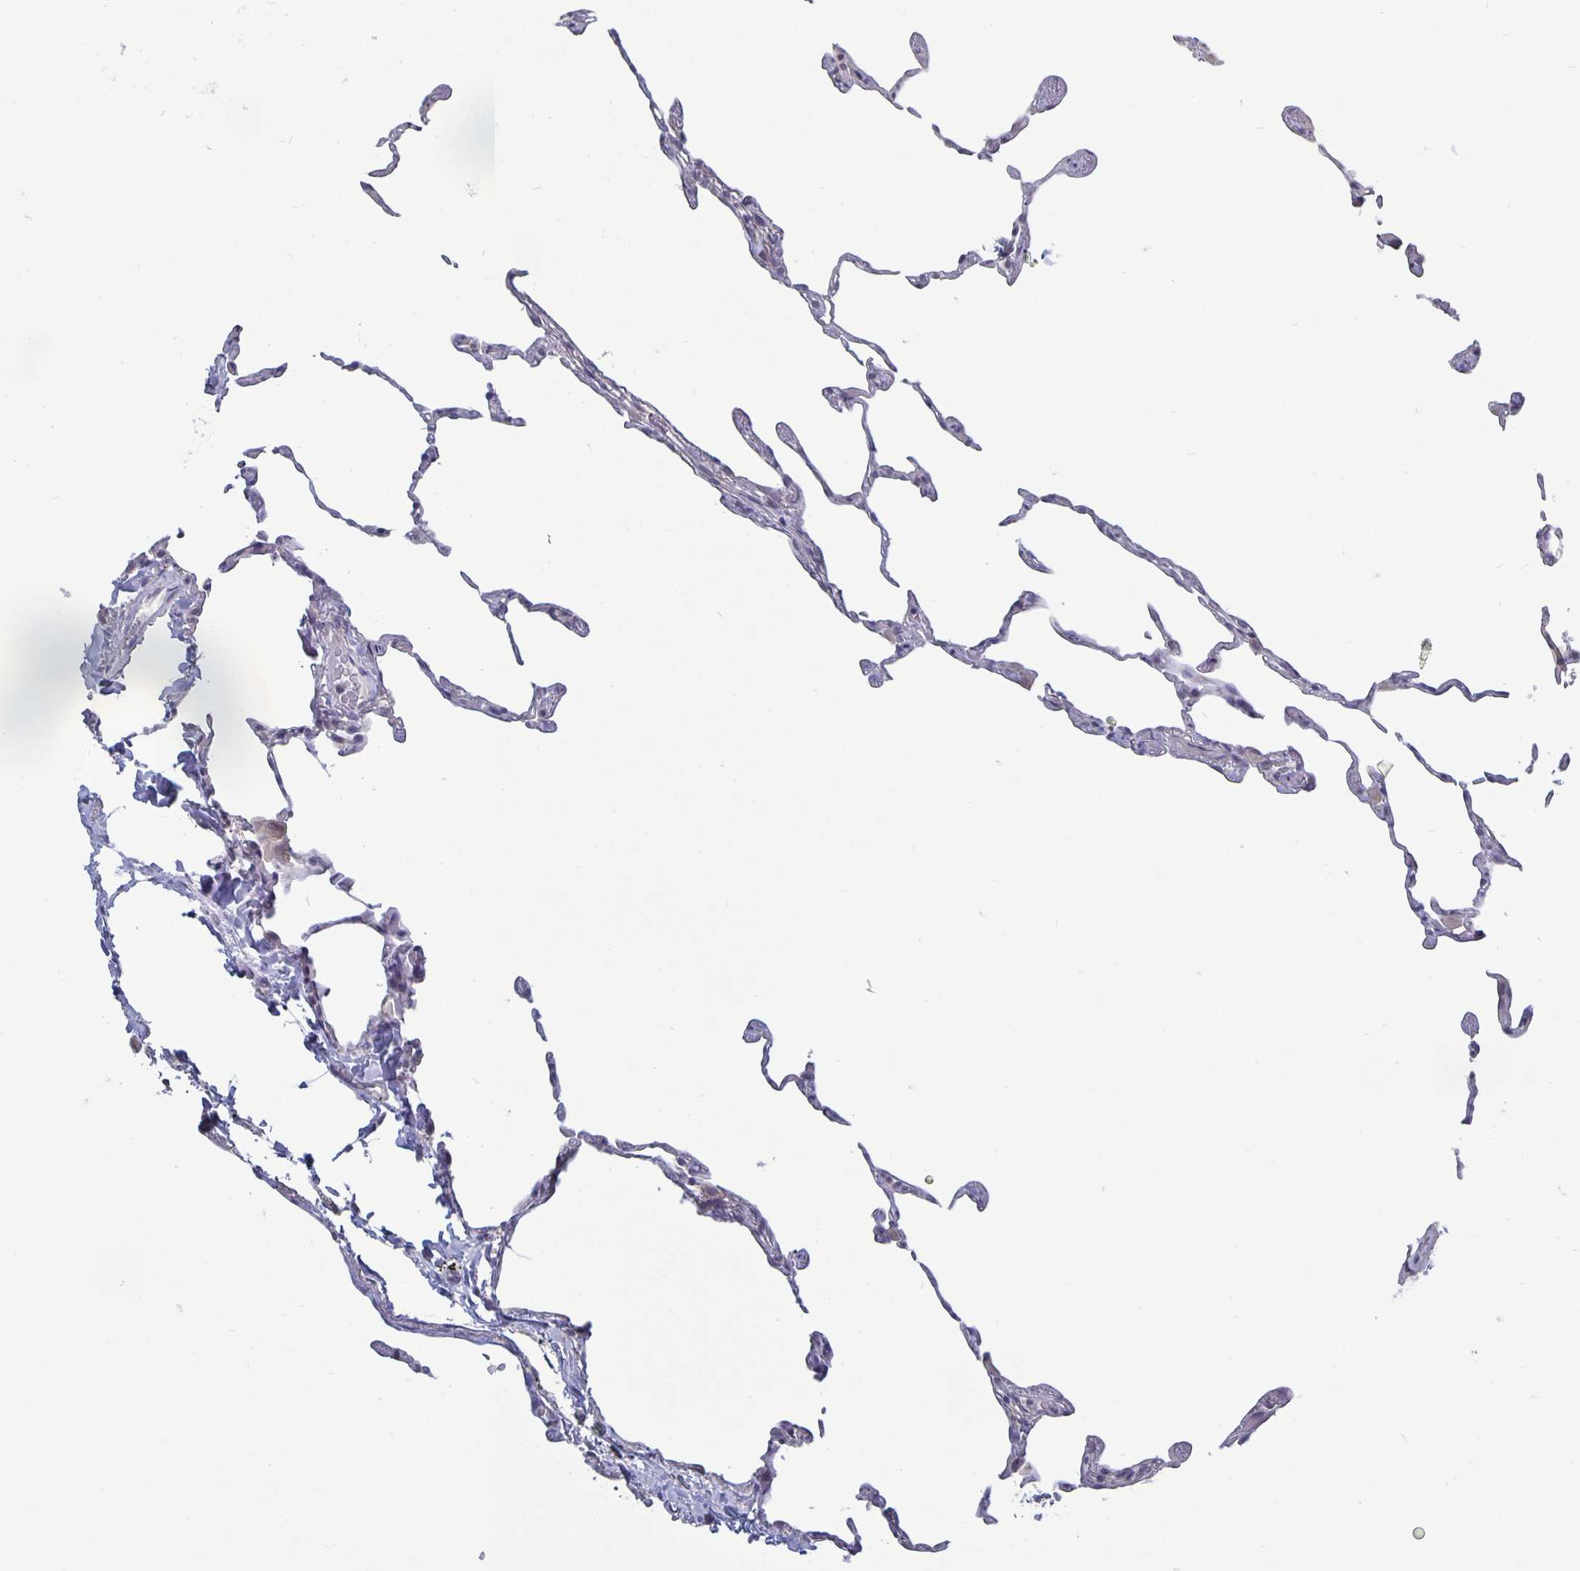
{"staining": {"intensity": "negative", "quantity": "none", "location": "none"}, "tissue": "lung", "cell_type": "Alveolar cells", "image_type": "normal", "snomed": [{"axis": "morphology", "description": "Normal tissue, NOS"}, {"axis": "topography", "description": "Lung"}], "caption": "IHC micrograph of normal lung: human lung stained with DAB demonstrates no significant protein expression in alveolar cells.", "gene": "PLCB3", "patient": {"sex": "female", "age": 57}}